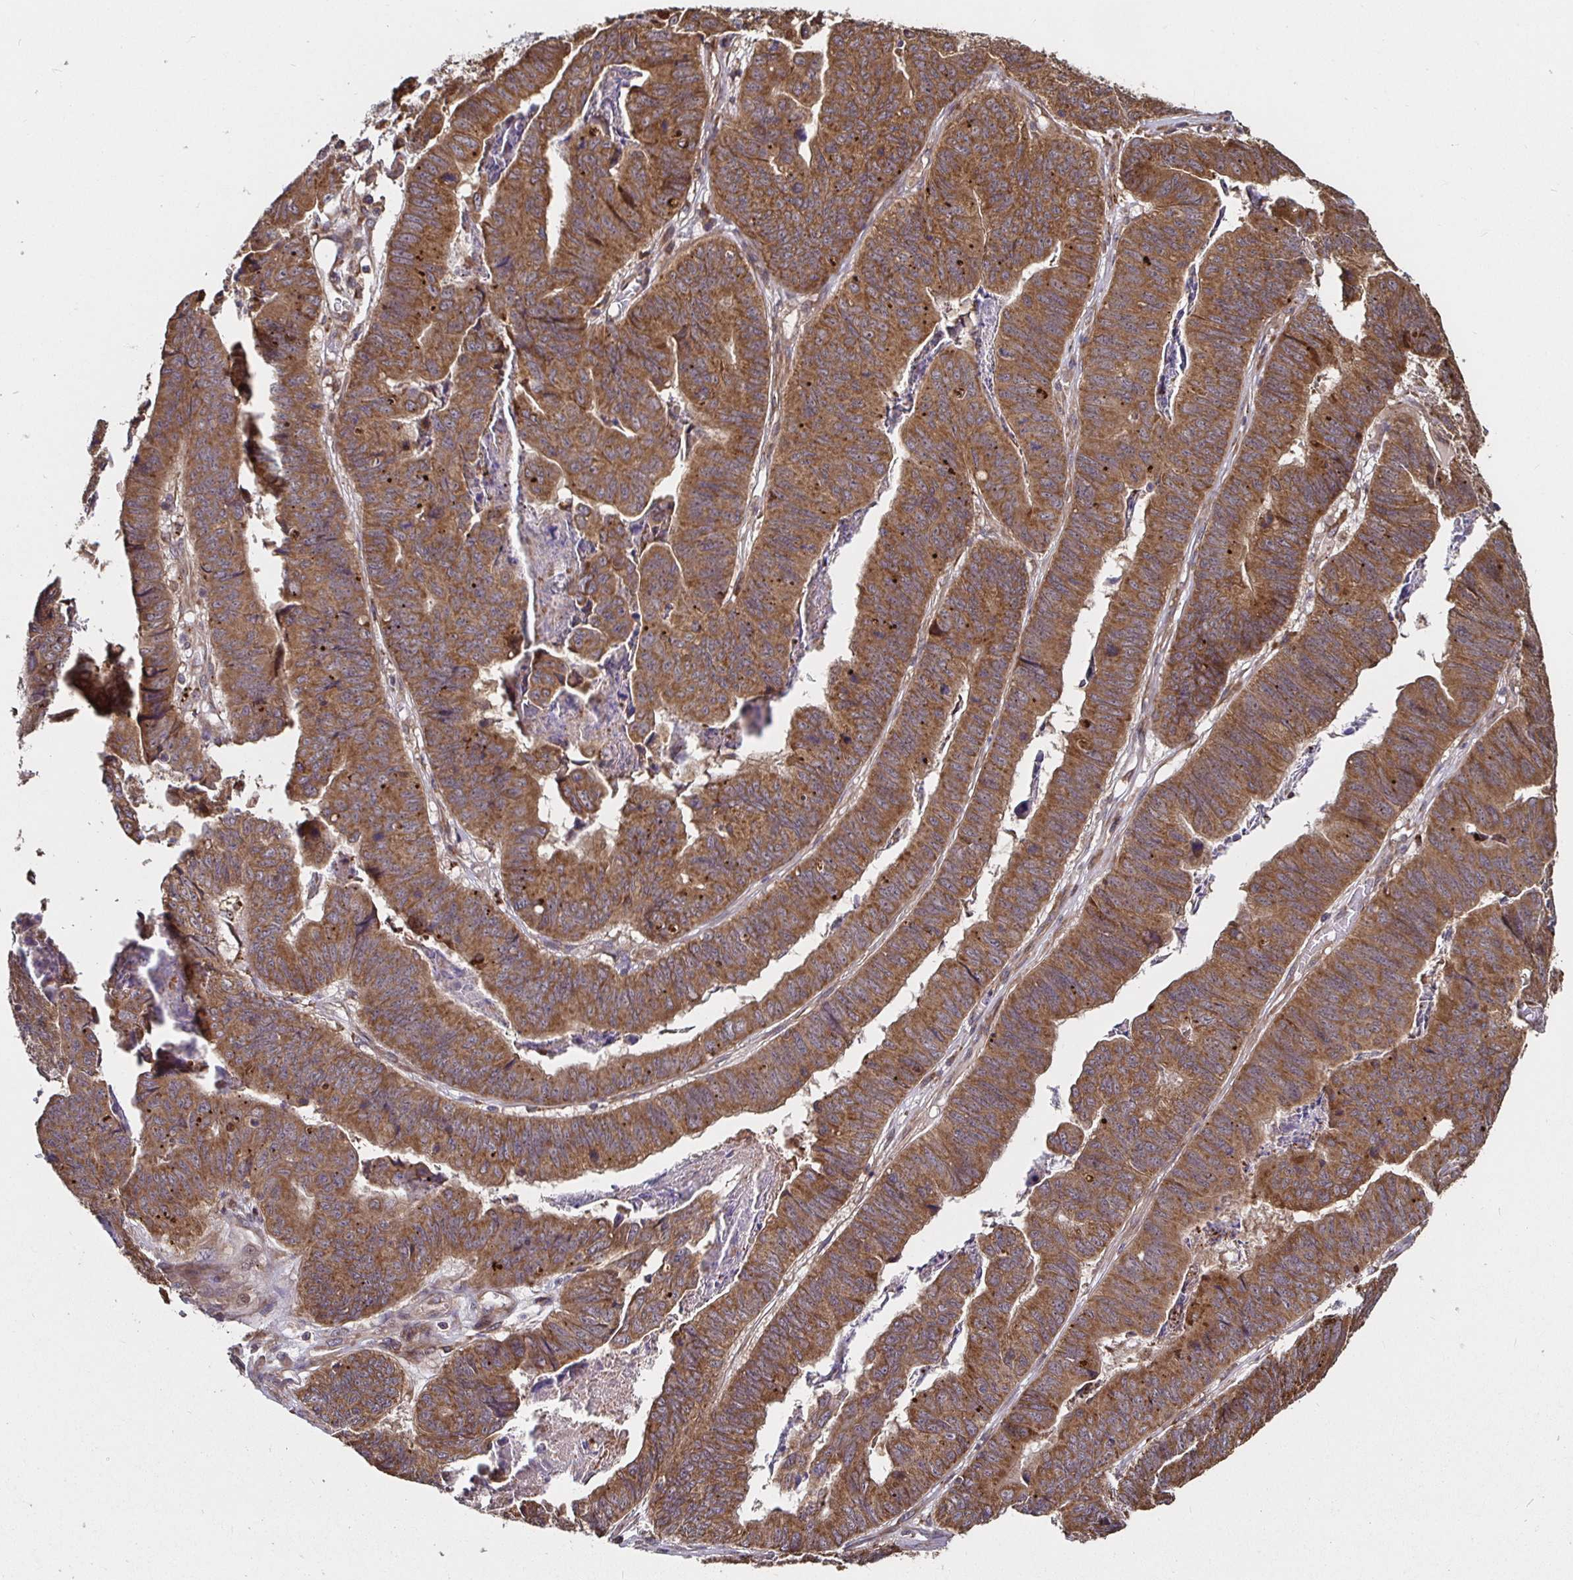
{"staining": {"intensity": "strong", "quantity": ">75%", "location": "cytoplasmic/membranous"}, "tissue": "stomach cancer", "cell_type": "Tumor cells", "image_type": "cancer", "snomed": [{"axis": "morphology", "description": "Adenocarcinoma, NOS"}, {"axis": "topography", "description": "Stomach, lower"}], "caption": "High-power microscopy captured an IHC micrograph of stomach cancer, revealing strong cytoplasmic/membranous staining in about >75% of tumor cells.", "gene": "MLST8", "patient": {"sex": "male", "age": 77}}